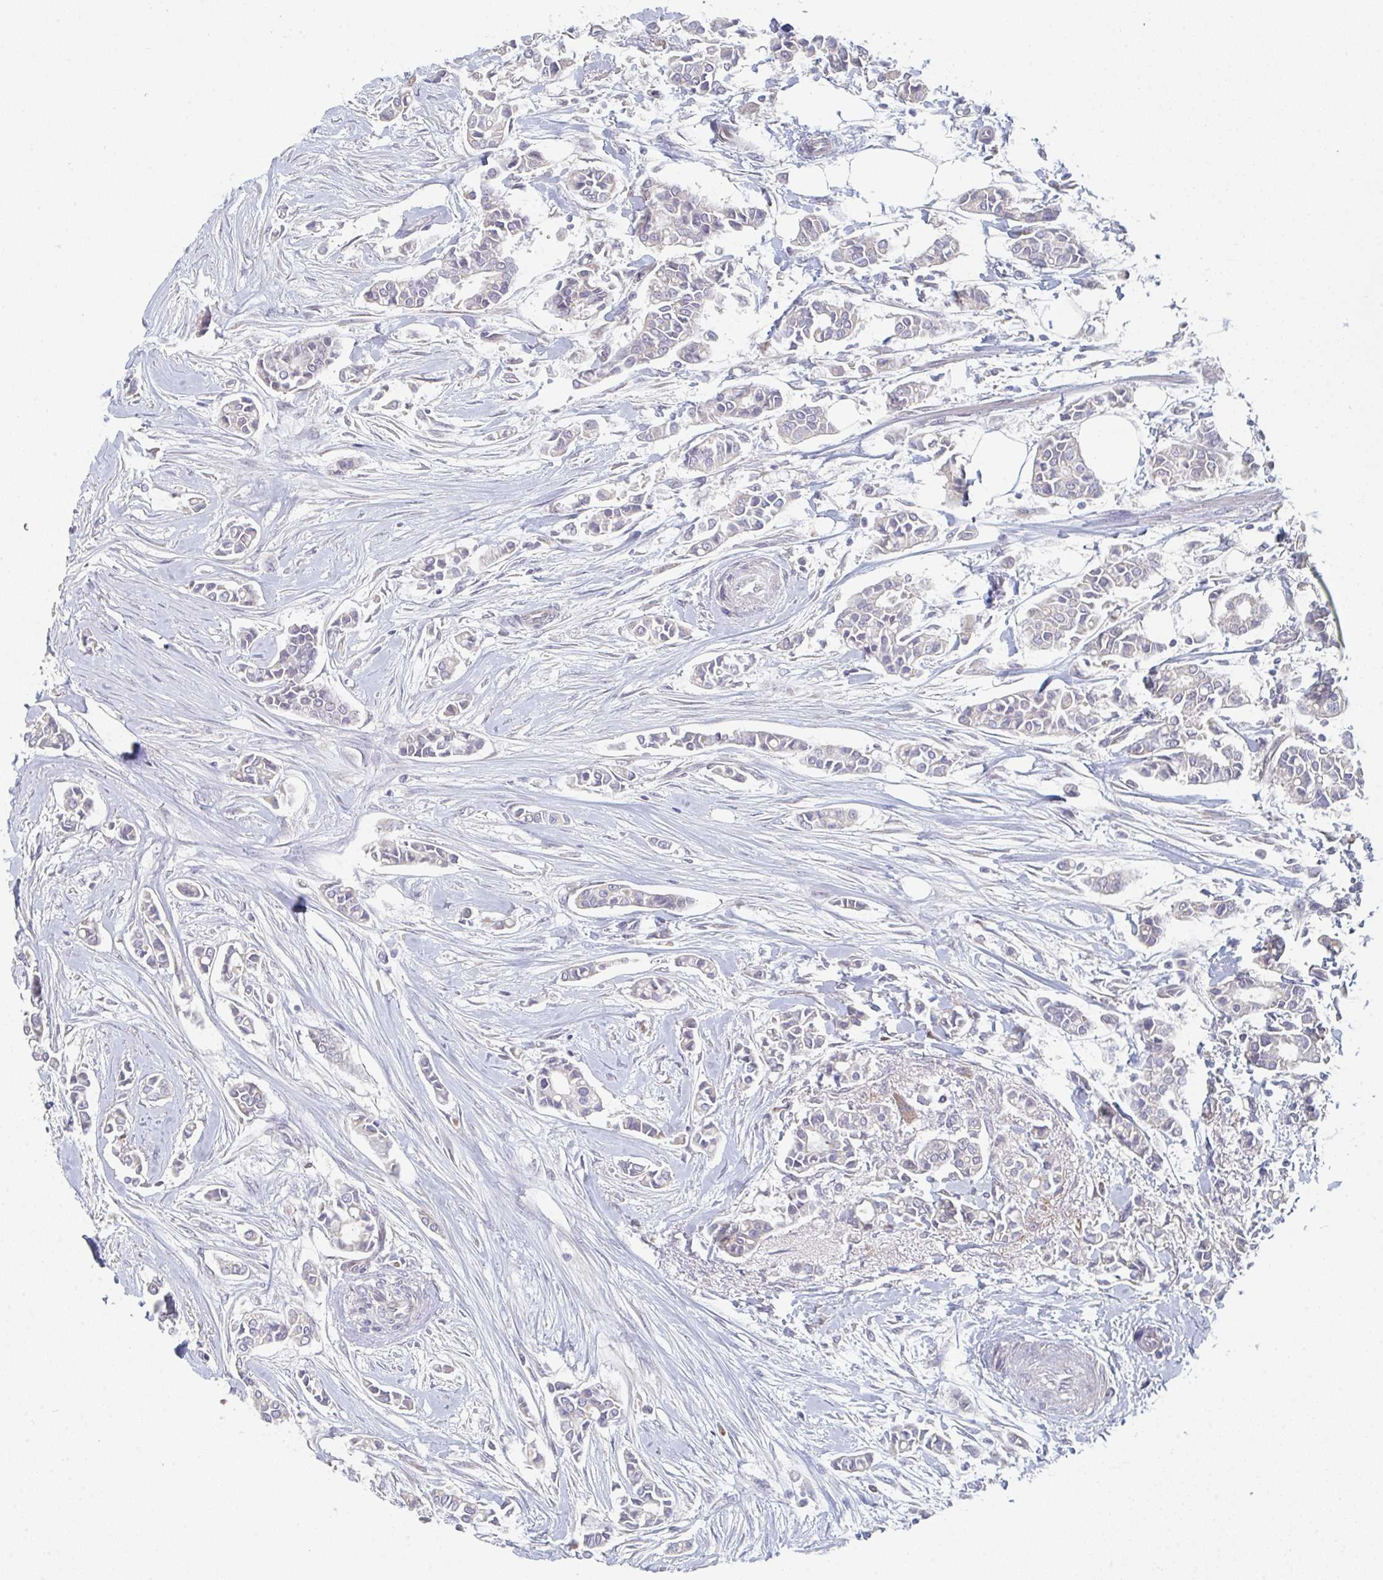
{"staining": {"intensity": "negative", "quantity": "none", "location": "none"}, "tissue": "breast cancer", "cell_type": "Tumor cells", "image_type": "cancer", "snomed": [{"axis": "morphology", "description": "Duct carcinoma"}, {"axis": "topography", "description": "Breast"}], "caption": "An image of human breast invasive ductal carcinoma is negative for staining in tumor cells.", "gene": "ELOVL1", "patient": {"sex": "female", "age": 84}}